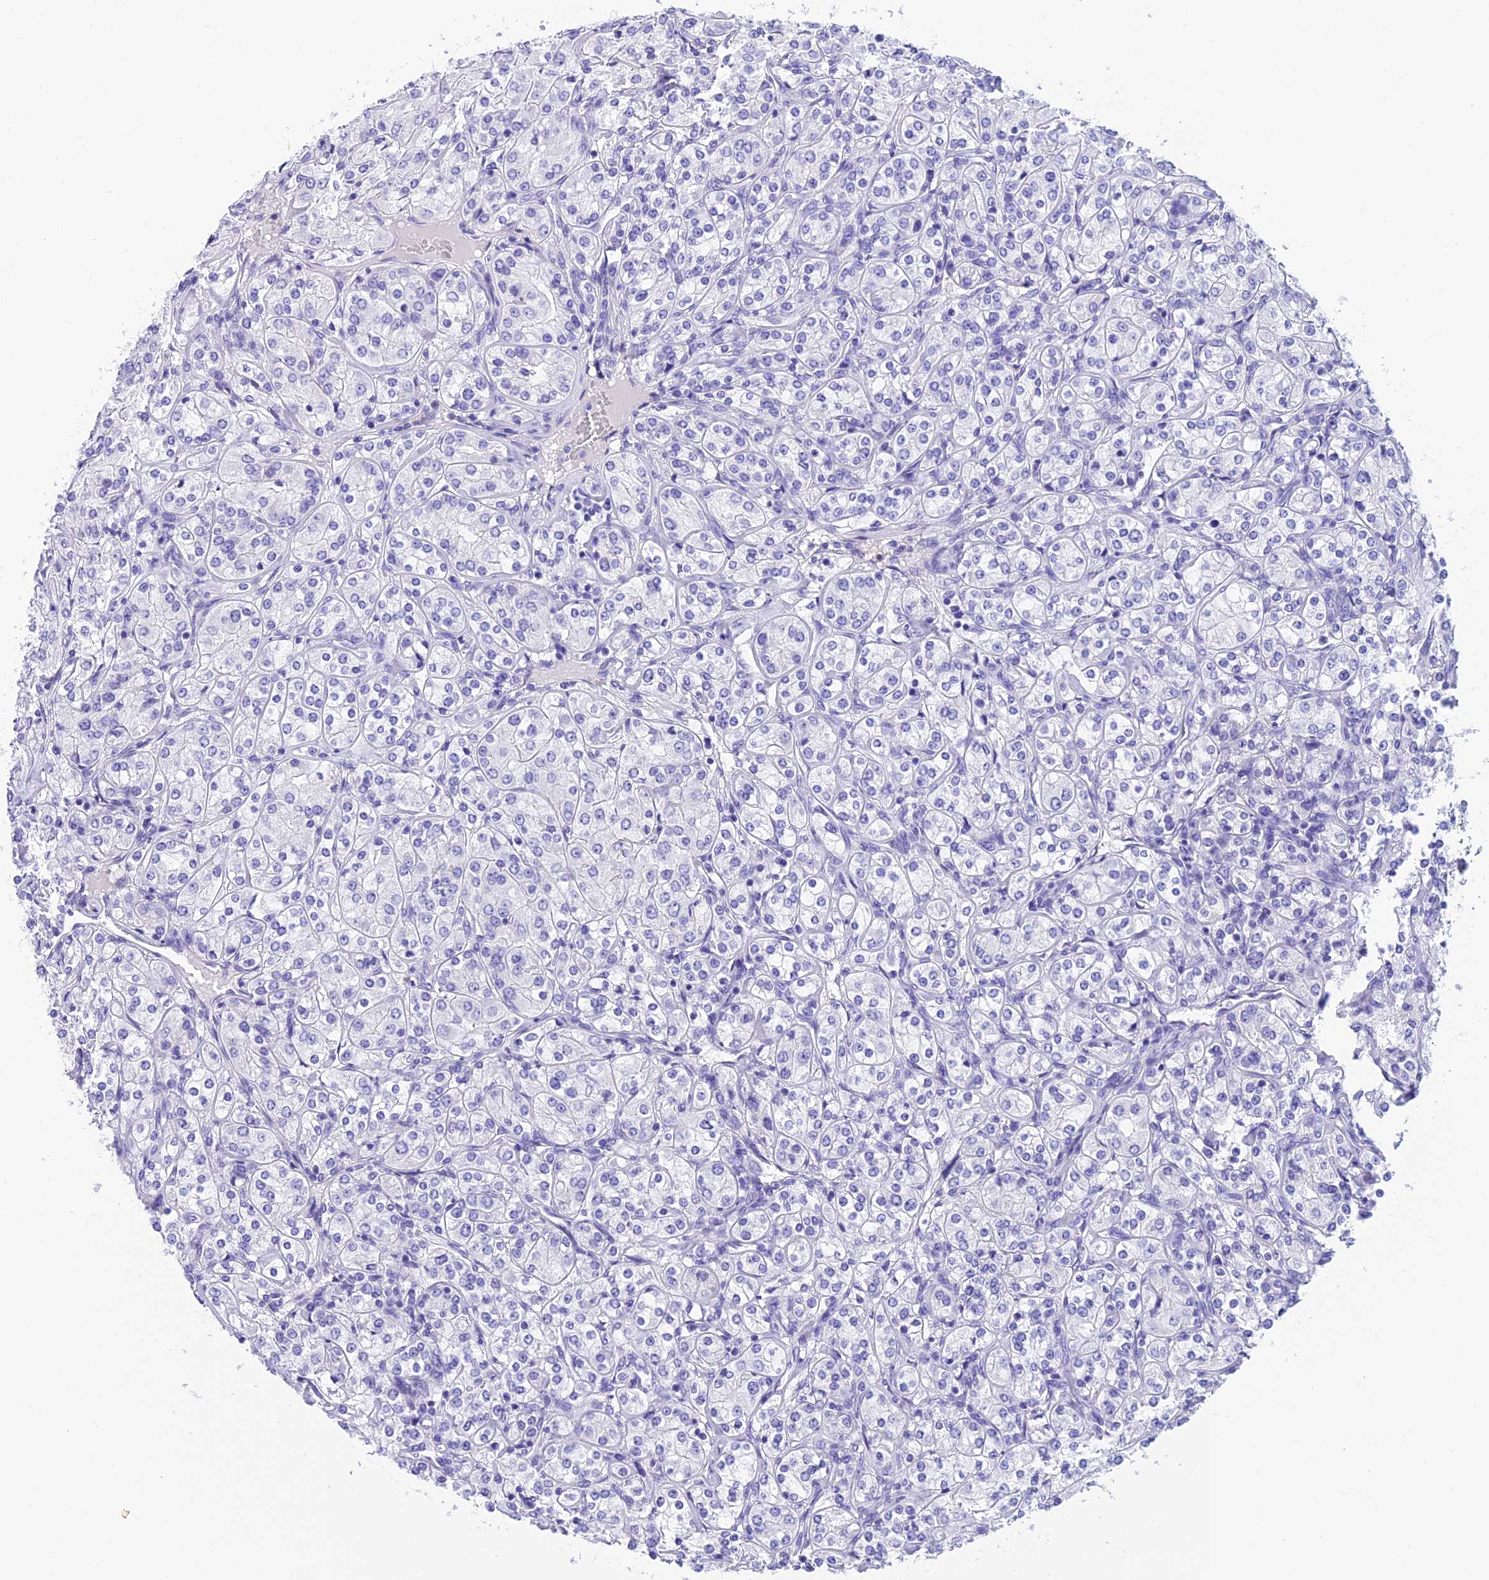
{"staining": {"intensity": "negative", "quantity": "none", "location": "none"}, "tissue": "renal cancer", "cell_type": "Tumor cells", "image_type": "cancer", "snomed": [{"axis": "morphology", "description": "Adenocarcinoma, NOS"}, {"axis": "topography", "description": "Kidney"}], "caption": "A micrograph of human renal cancer (adenocarcinoma) is negative for staining in tumor cells.", "gene": "C17orf67", "patient": {"sex": "male", "age": 77}}